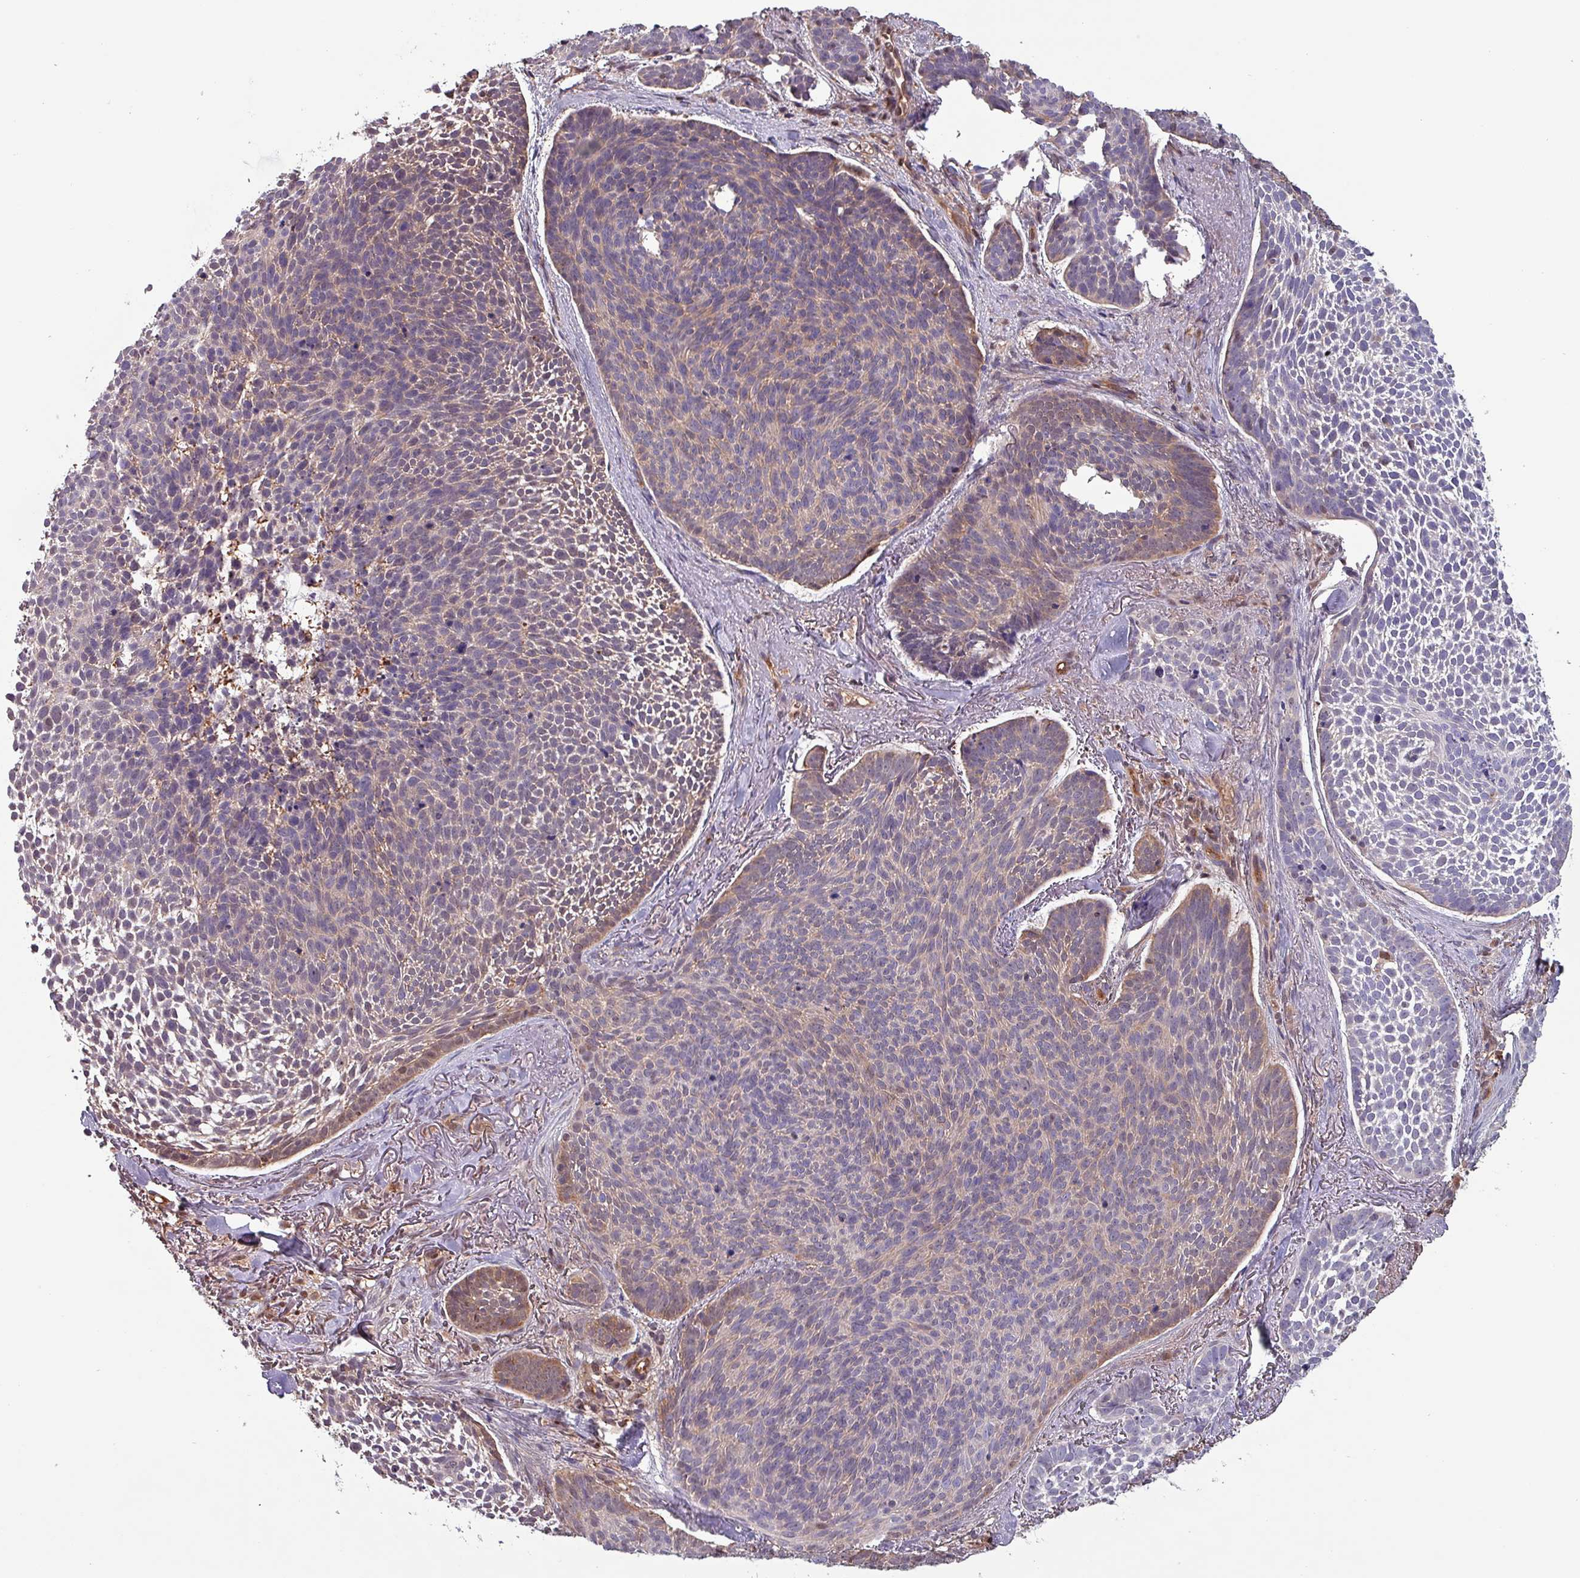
{"staining": {"intensity": "moderate", "quantity": "<25%", "location": "cytoplasmic/membranous"}, "tissue": "skin cancer", "cell_type": "Tumor cells", "image_type": "cancer", "snomed": [{"axis": "morphology", "description": "Basal cell carcinoma"}, {"axis": "topography", "description": "Skin"}], "caption": "Skin cancer (basal cell carcinoma) was stained to show a protein in brown. There is low levels of moderate cytoplasmic/membranous positivity in about <25% of tumor cells.", "gene": "PSMB8", "patient": {"sex": "male", "age": 70}}